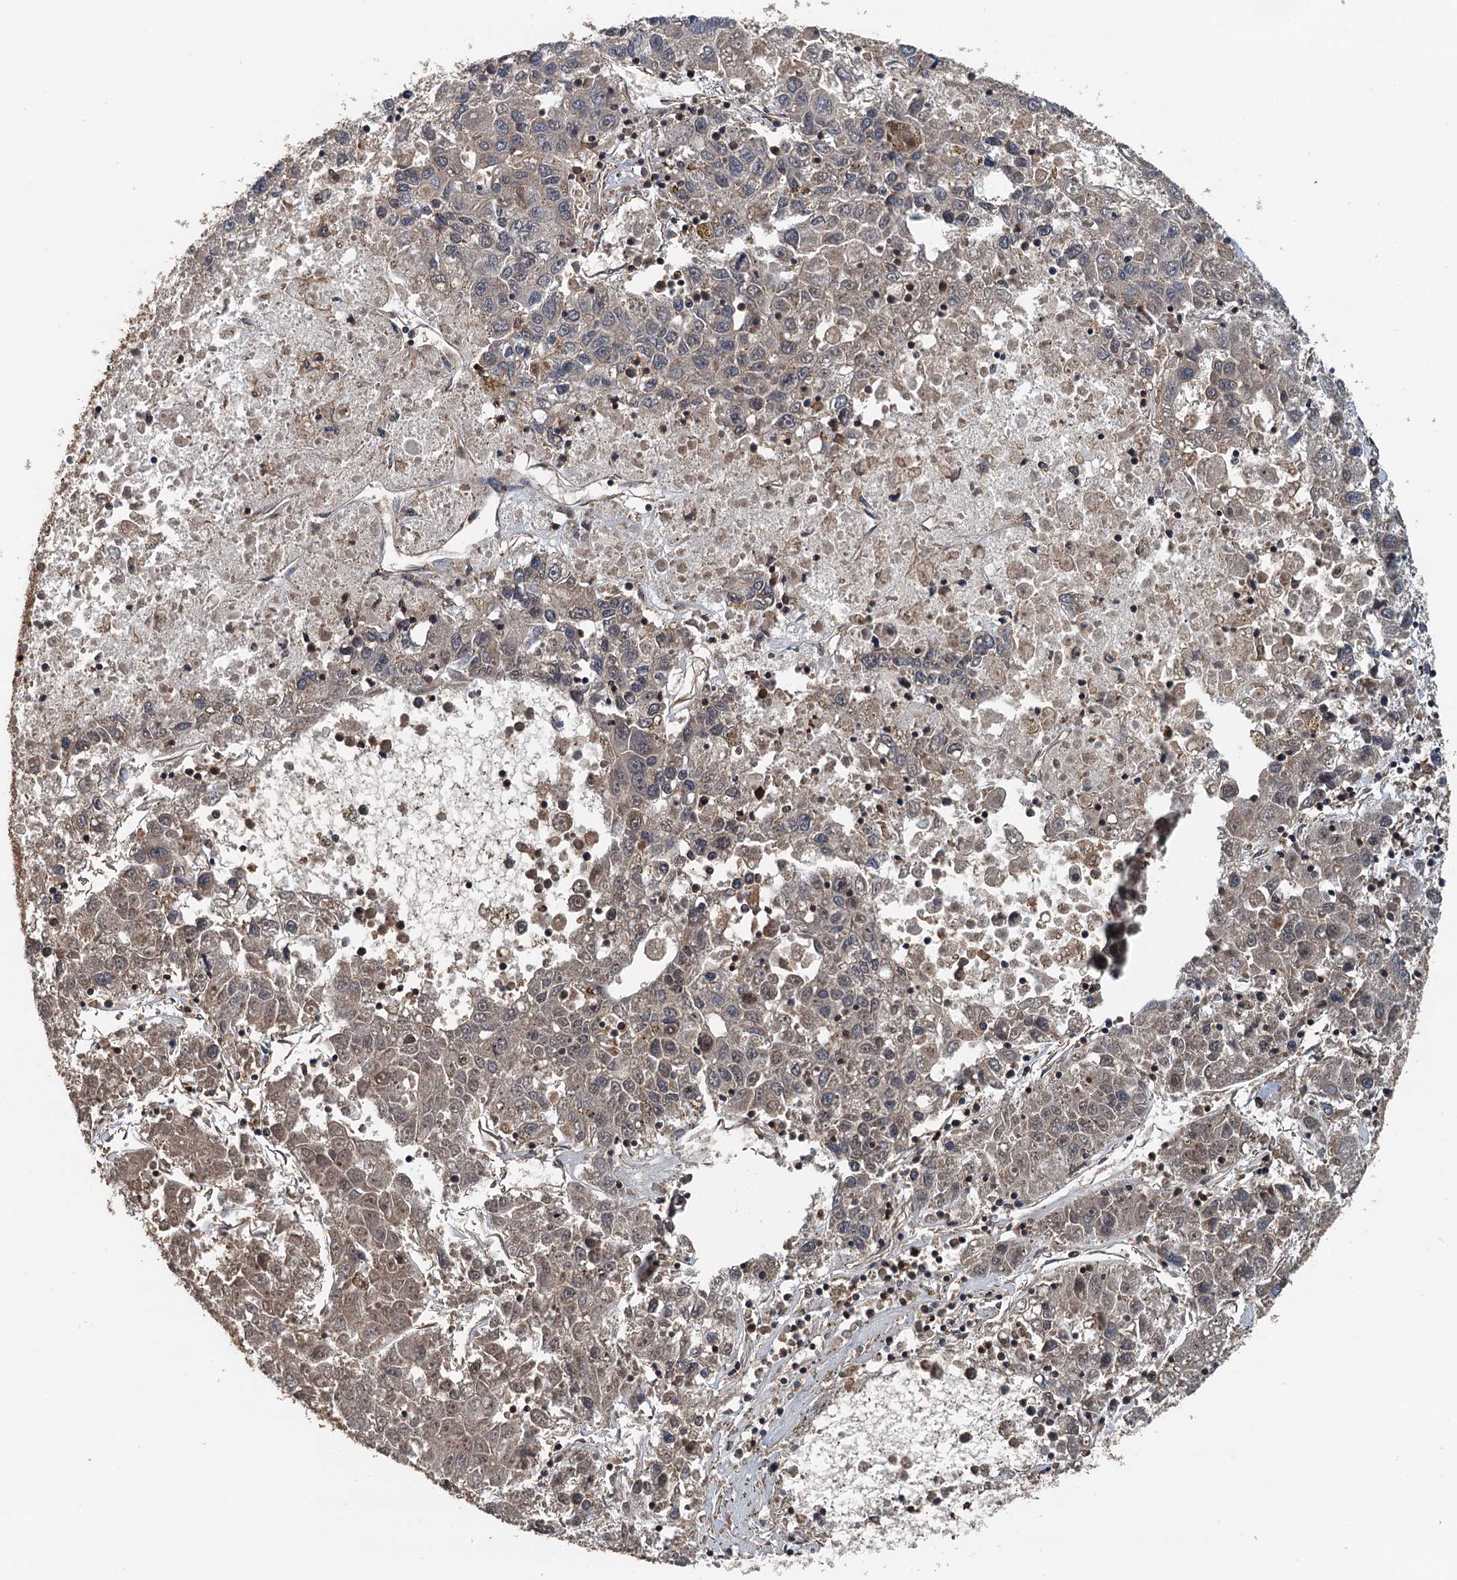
{"staining": {"intensity": "weak", "quantity": "25%-75%", "location": "cytoplasmic/membranous"}, "tissue": "liver cancer", "cell_type": "Tumor cells", "image_type": "cancer", "snomed": [{"axis": "morphology", "description": "Carcinoma, Hepatocellular, NOS"}, {"axis": "topography", "description": "Liver"}], "caption": "Human hepatocellular carcinoma (liver) stained with a brown dye displays weak cytoplasmic/membranous positive expression in approximately 25%-75% of tumor cells.", "gene": "BORCS5", "patient": {"sex": "male", "age": 49}}